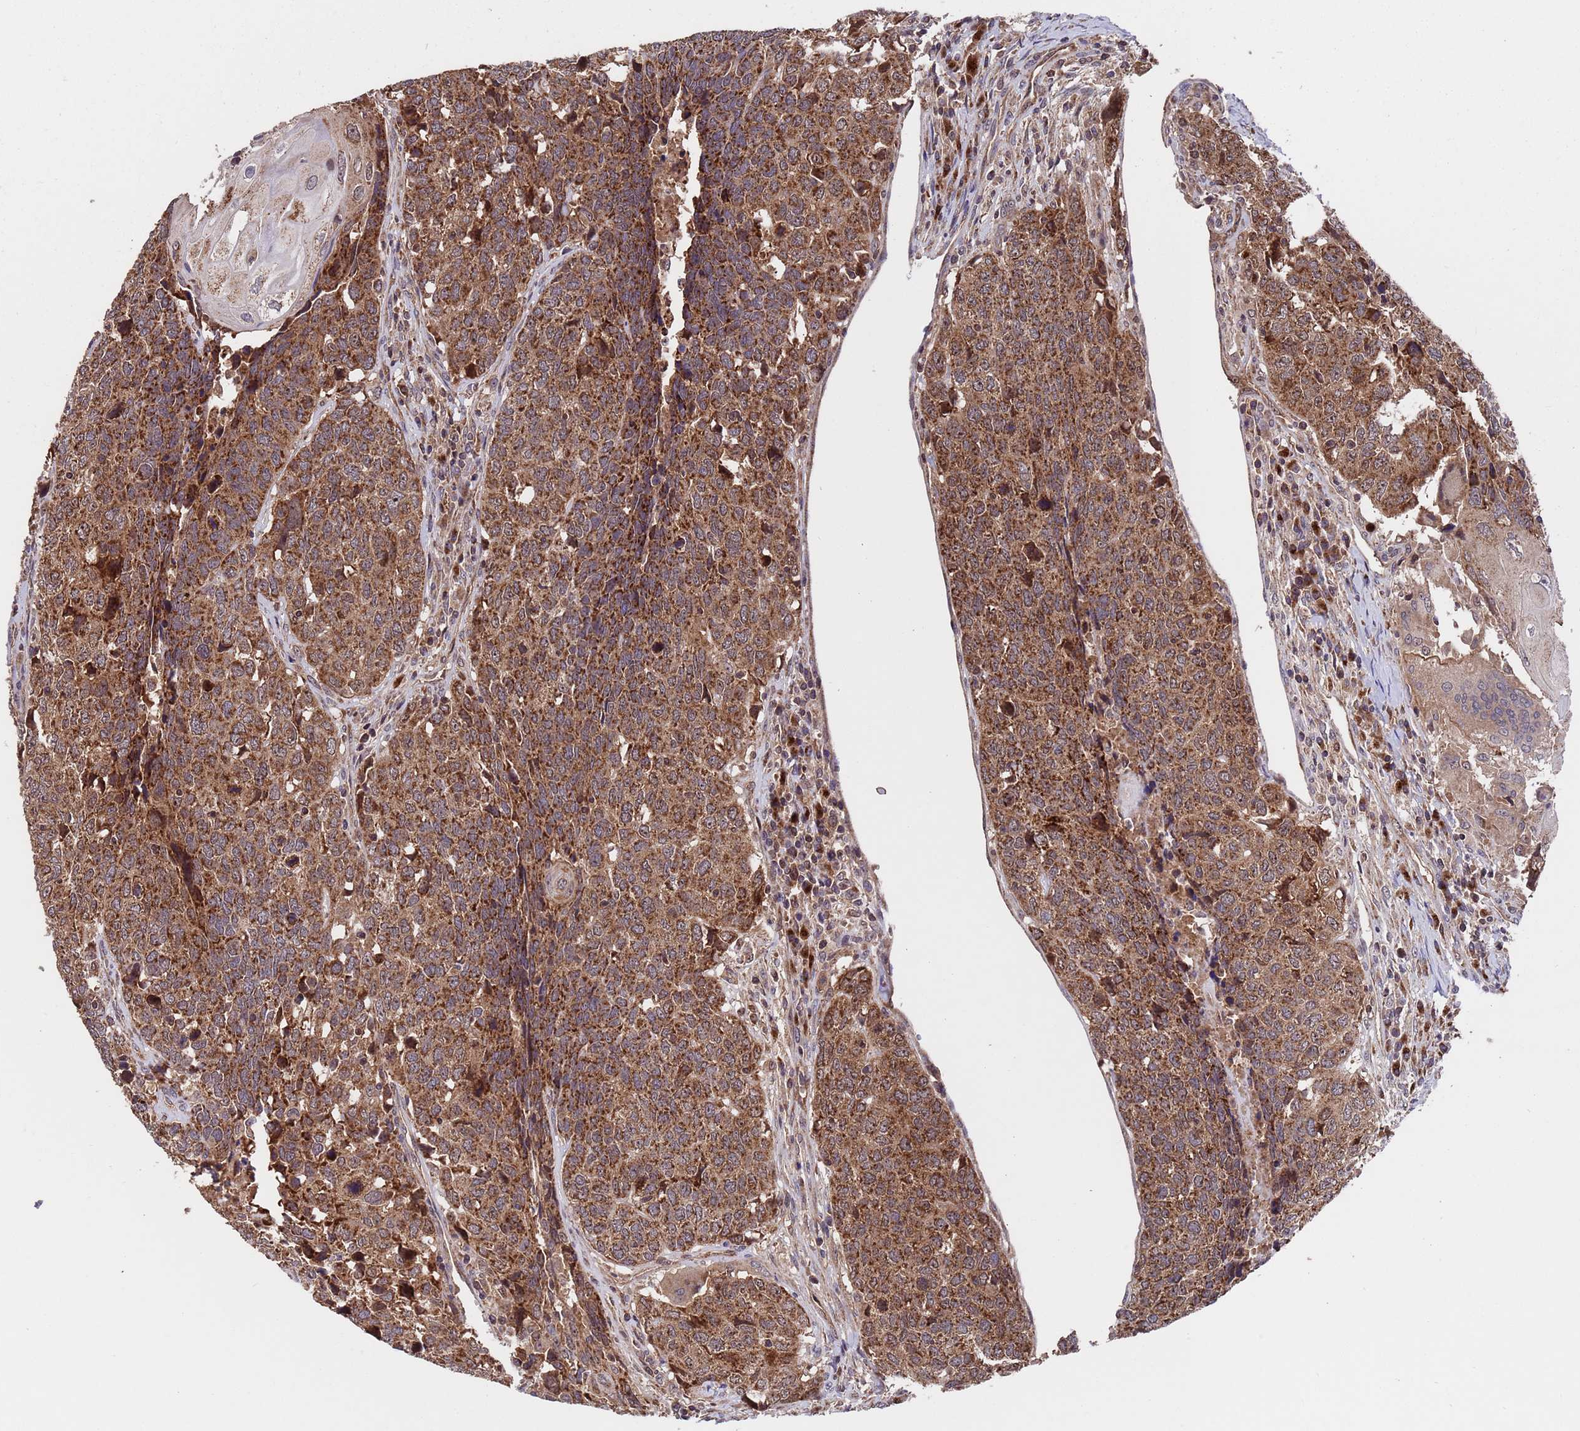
{"staining": {"intensity": "strong", "quantity": ">75%", "location": "cytoplasmic/membranous"}, "tissue": "head and neck cancer", "cell_type": "Tumor cells", "image_type": "cancer", "snomed": [{"axis": "morphology", "description": "Squamous cell carcinoma, NOS"}, {"axis": "topography", "description": "Head-Neck"}], "caption": "Protein positivity by immunohistochemistry exhibits strong cytoplasmic/membranous positivity in approximately >75% of tumor cells in head and neck cancer. (Stains: DAB in brown, nuclei in blue, Microscopy: brightfield microscopy at high magnification).", "gene": "TSR3", "patient": {"sex": "male", "age": 66}}